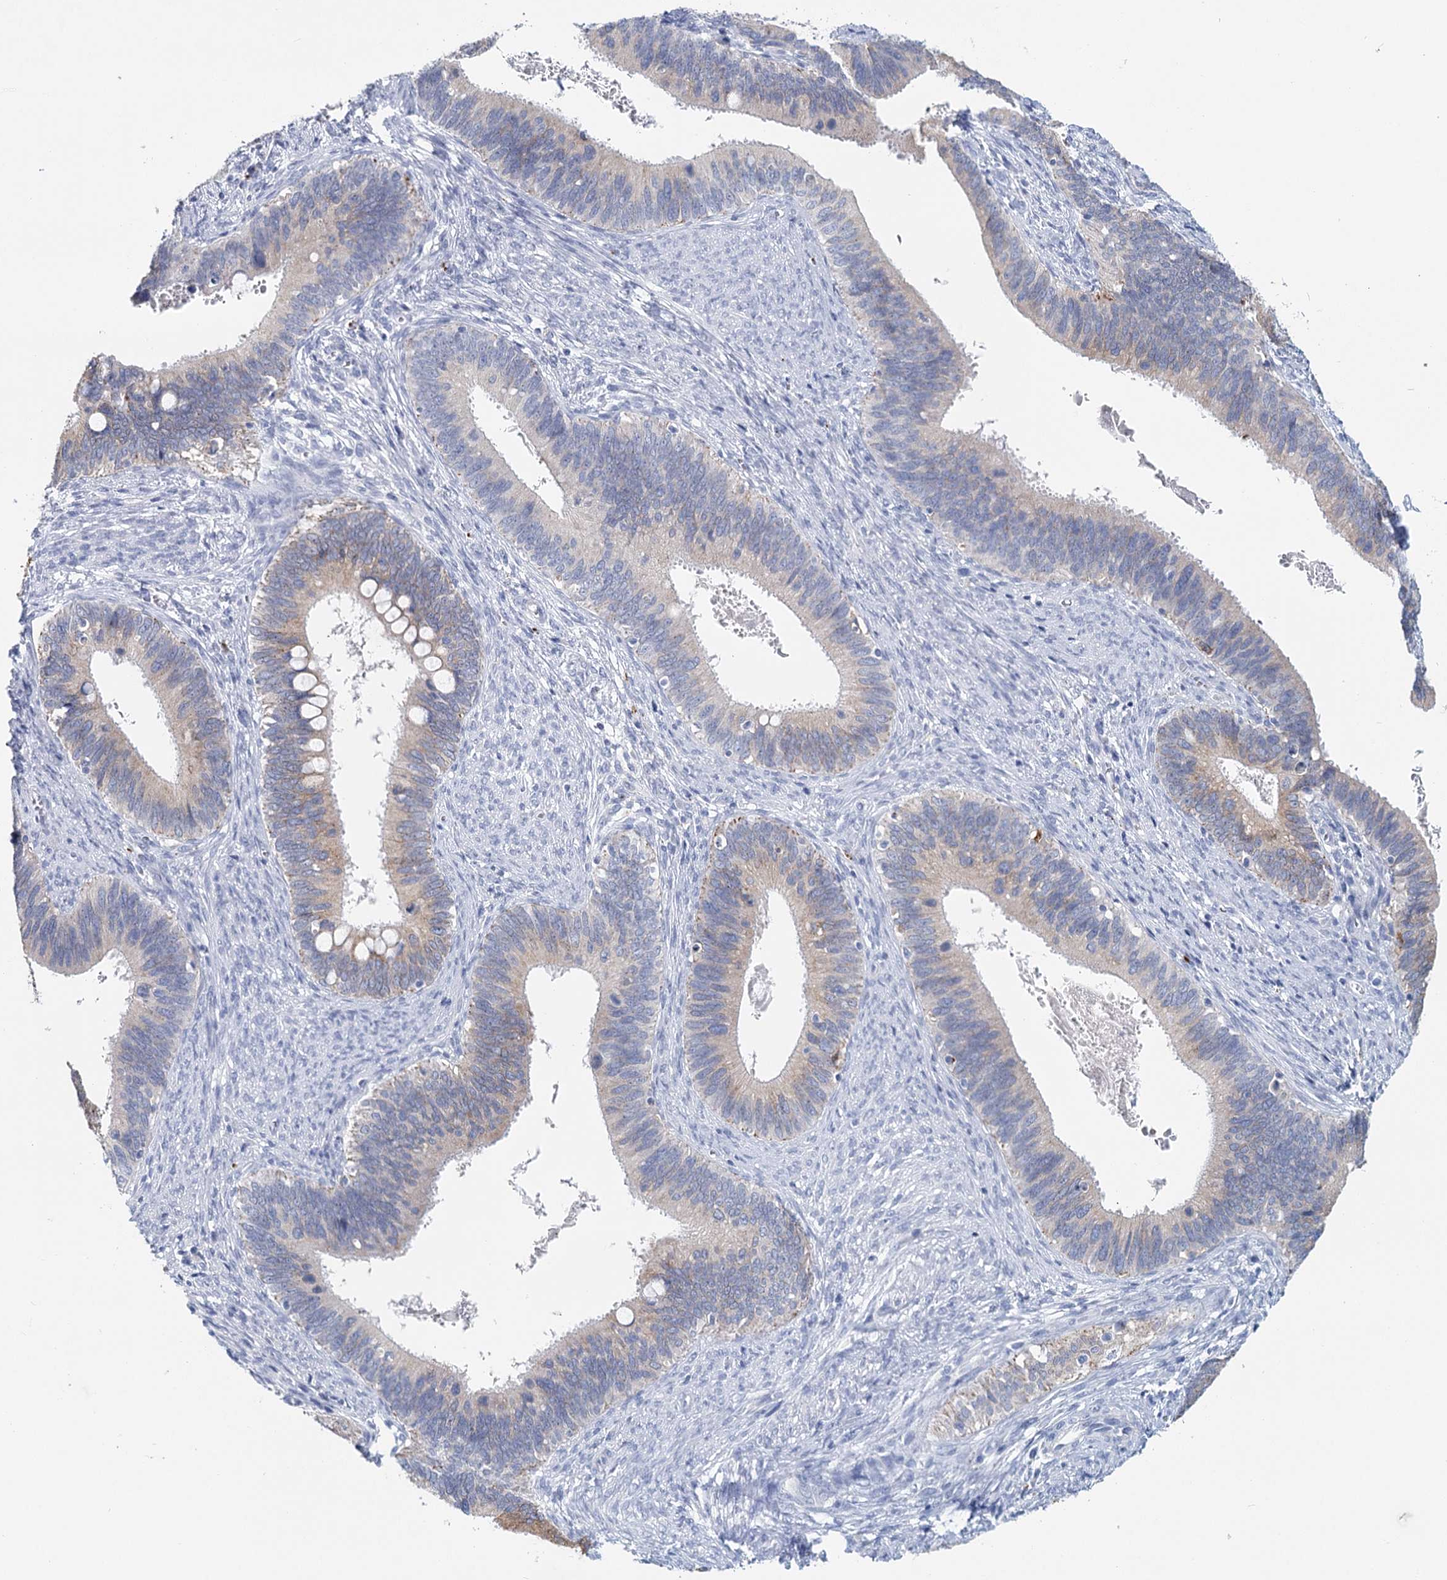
{"staining": {"intensity": "negative", "quantity": "none", "location": "none"}, "tissue": "cervical cancer", "cell_type": "Tumor cells", "image_type": "cancer", "snomed": [{"axis": "morphology", "description": "Adenocarcinoma, NOS"}, {"axis": "topography", "description": "Cervix"}], "caption": "IHC photomicrograph of neoplastic tissue: human cervical cancer (adenocarcinoma) stained with DAB reveals no significant protein expression in tumor cells.", "gene": "METTL7B", "patient": {"sex": "female", "age": 42}}